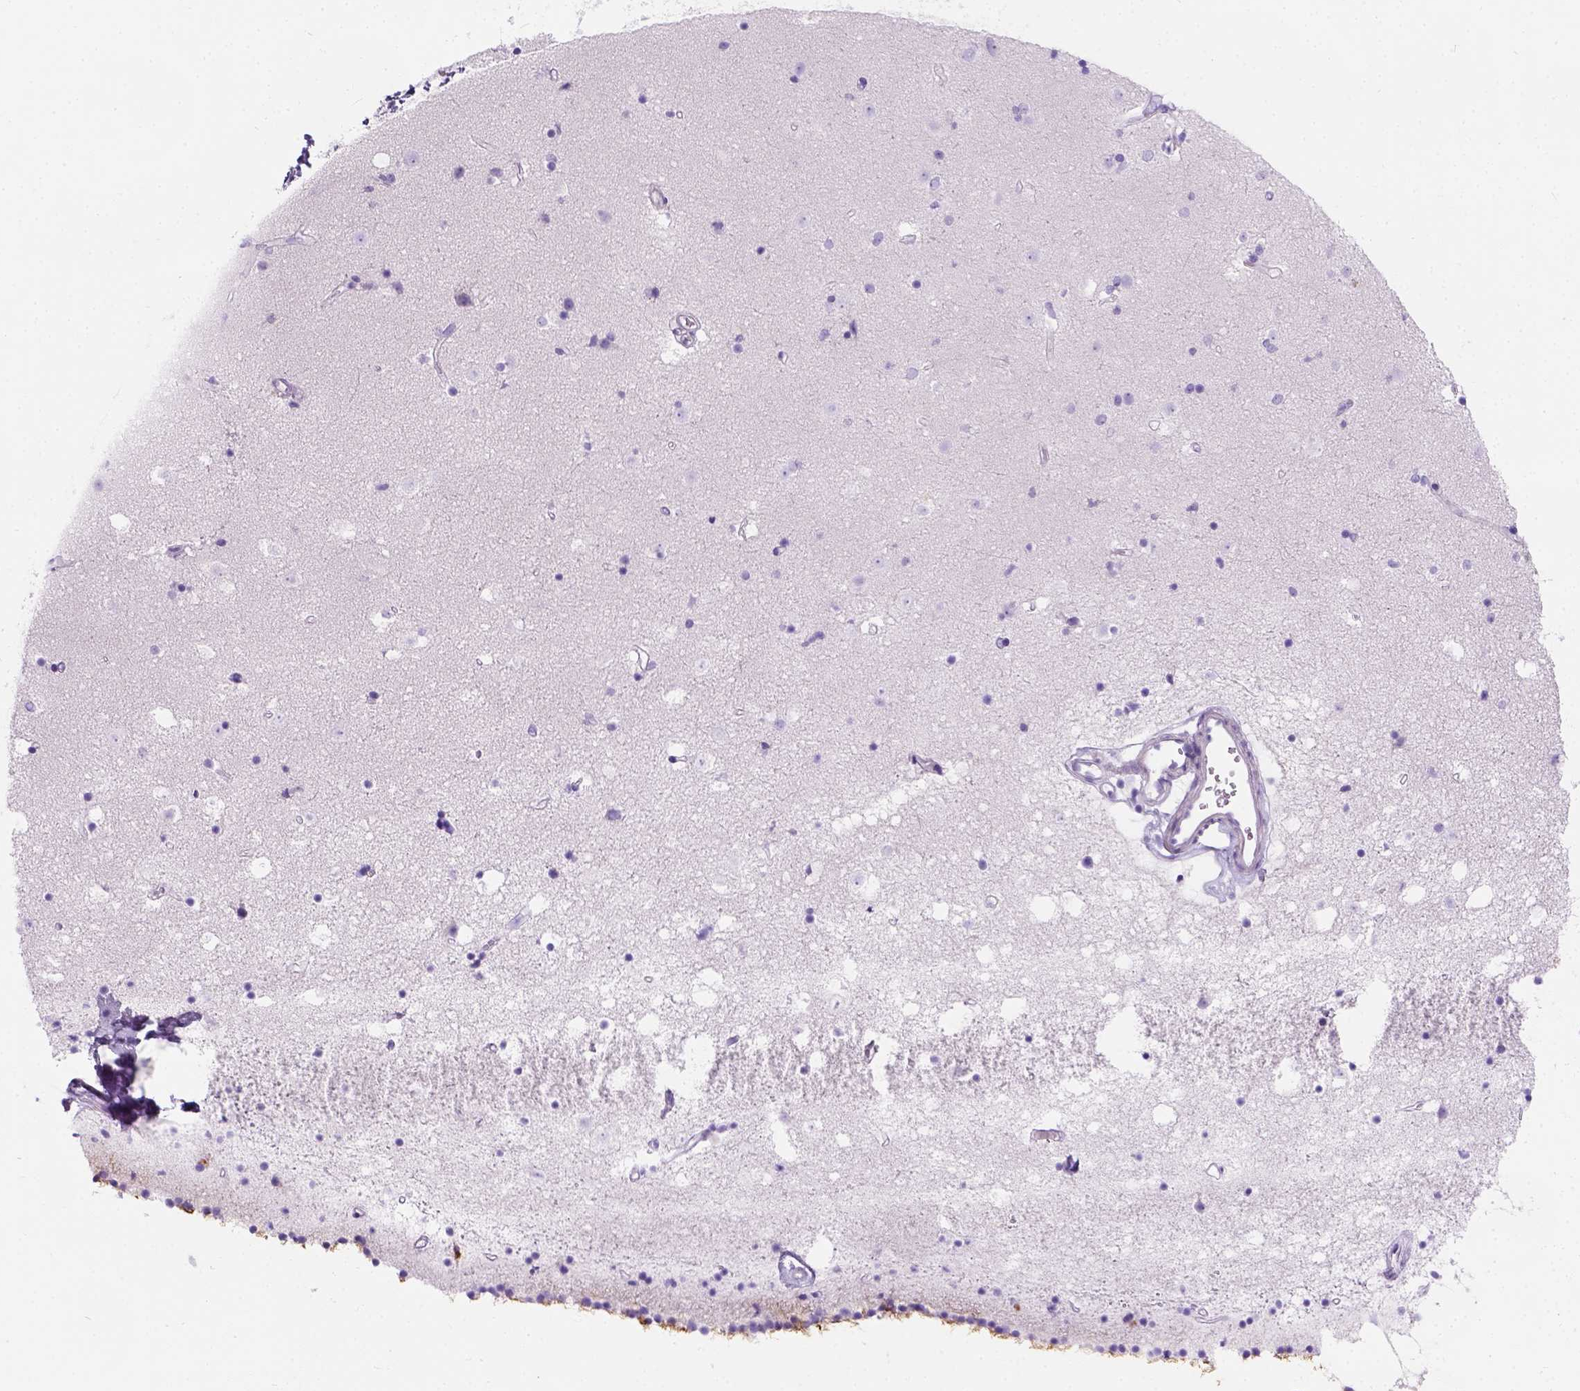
{"staining": {"intensity": "moderate", "quantity": "<25%", "location": "cytoplasmic/membranous"}, "tissue": "caudate", "cell_type": "Glial cells", "image_type": "normal", "snomed": [{"axis": "morphology", "description": "Normal tissue, NOS"}, {"axis": "topography", "description": "Lateral ventricle wall"}], "caption": "Immunohistochemistry (IHC) (DAB (3,3'-diaminobenzidine)) staining of unremarkable human caudate demonstrates moderate cytoplasmic/membranous protein staining in approximately <25% of glial cells. (DAB (3,3'-diaminobenzidine) = brown stain, brightfield microscopy at high magnification).", "gene": "C7orf57", "patient": {"sex": "female", "age": 71}}